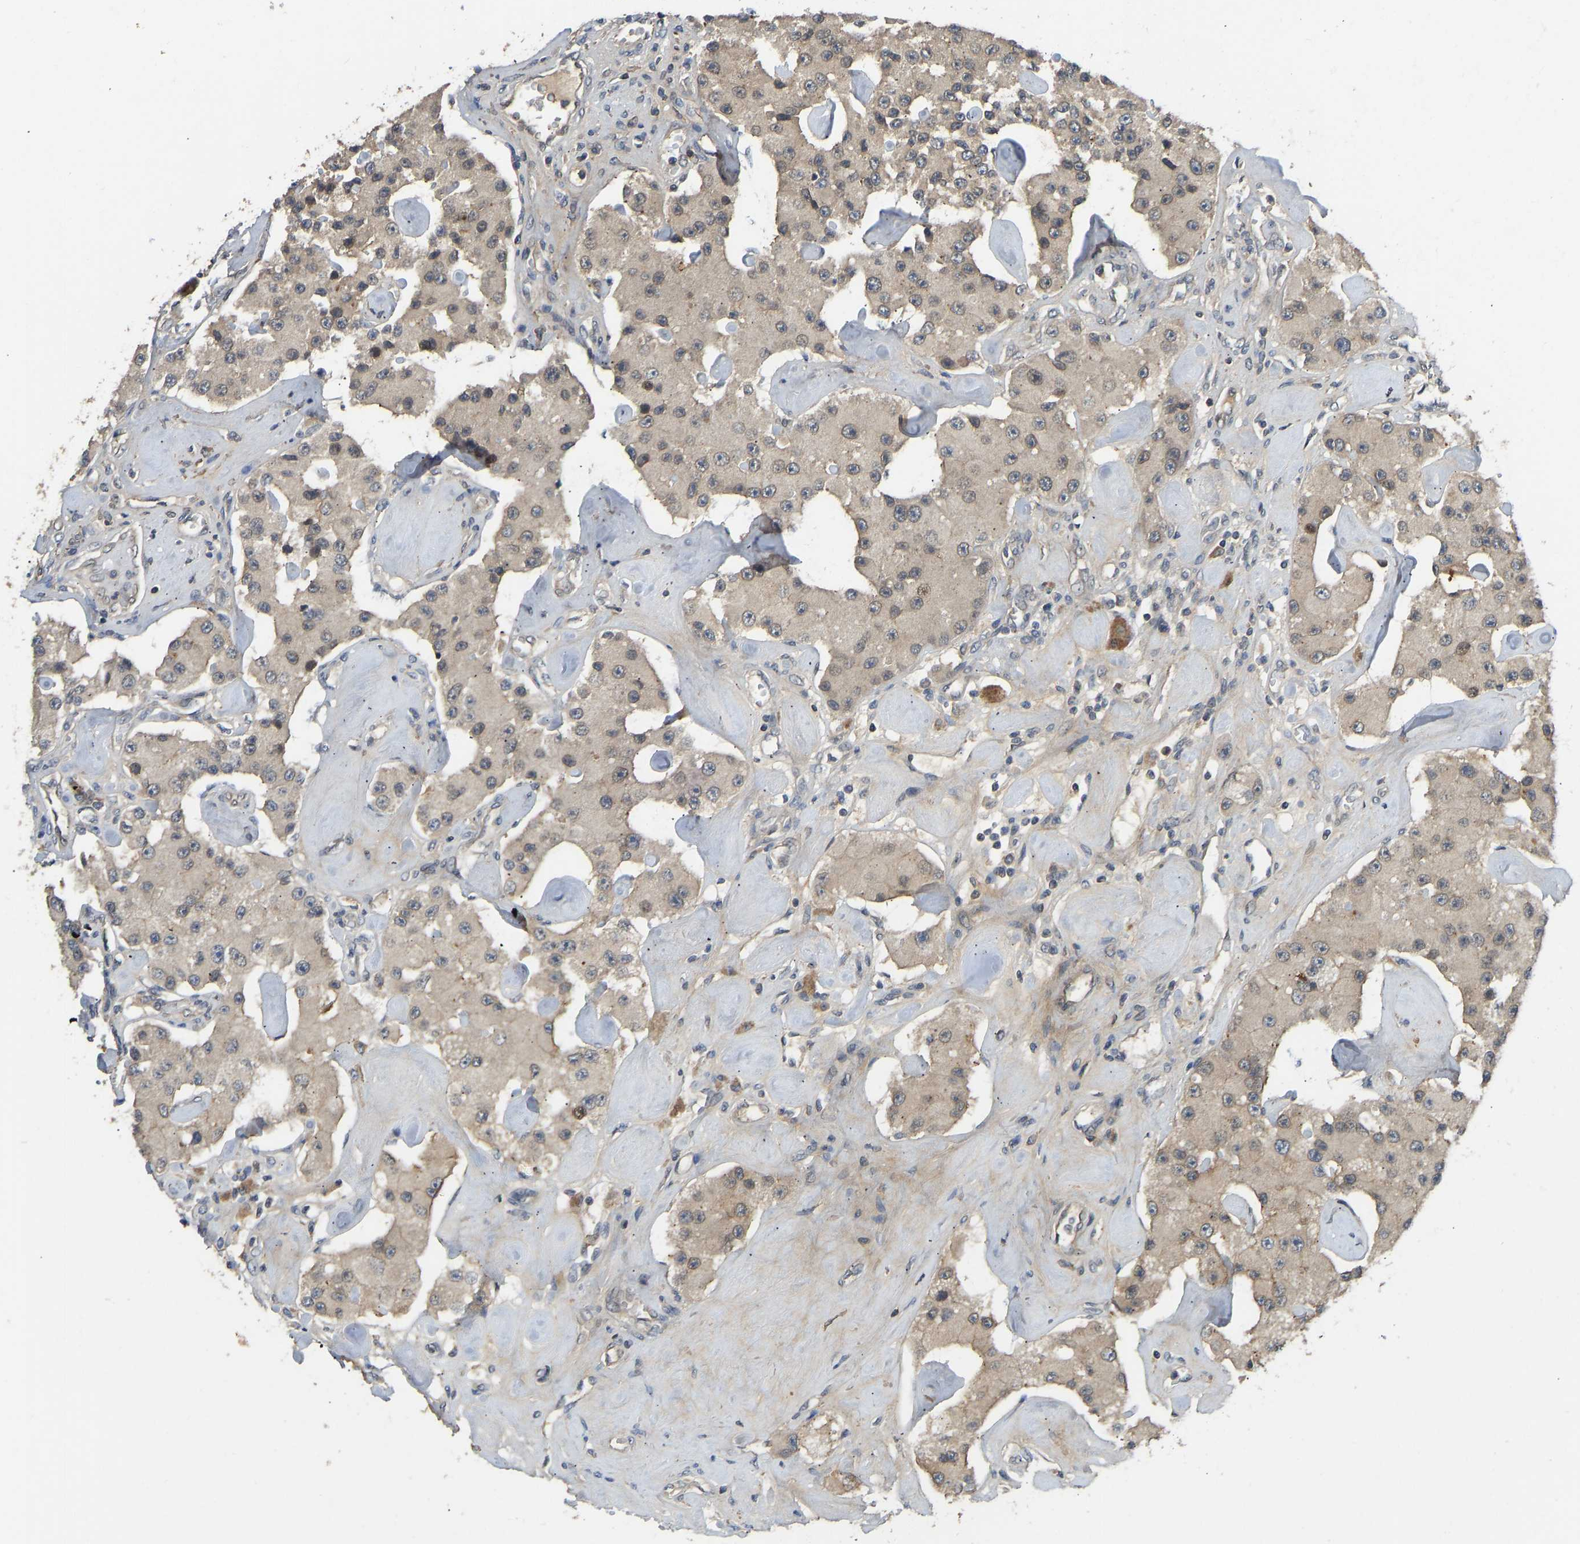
{"staining": {"intensity": "weak", "quantity": ">75%", "location": "cytoplasmic/membranous"}, "tissue": "carcinoid", "cell_type": "Tumor cells", "image_type": "cancer", "snomed": [{"axis": "morphology", "description": "Carcinoid, malignant, NOS"}, {"axis": "topography", "description": "Pancreas"}], "caption": "Immunohistochemical staining of human carcinoid demonstrates low levels of weak cytoplasmic/membranous protein expression in approximately >75% of tumor cells.", "gene": "NDRG3", "patient": {"sex": "male", "age": 41}}